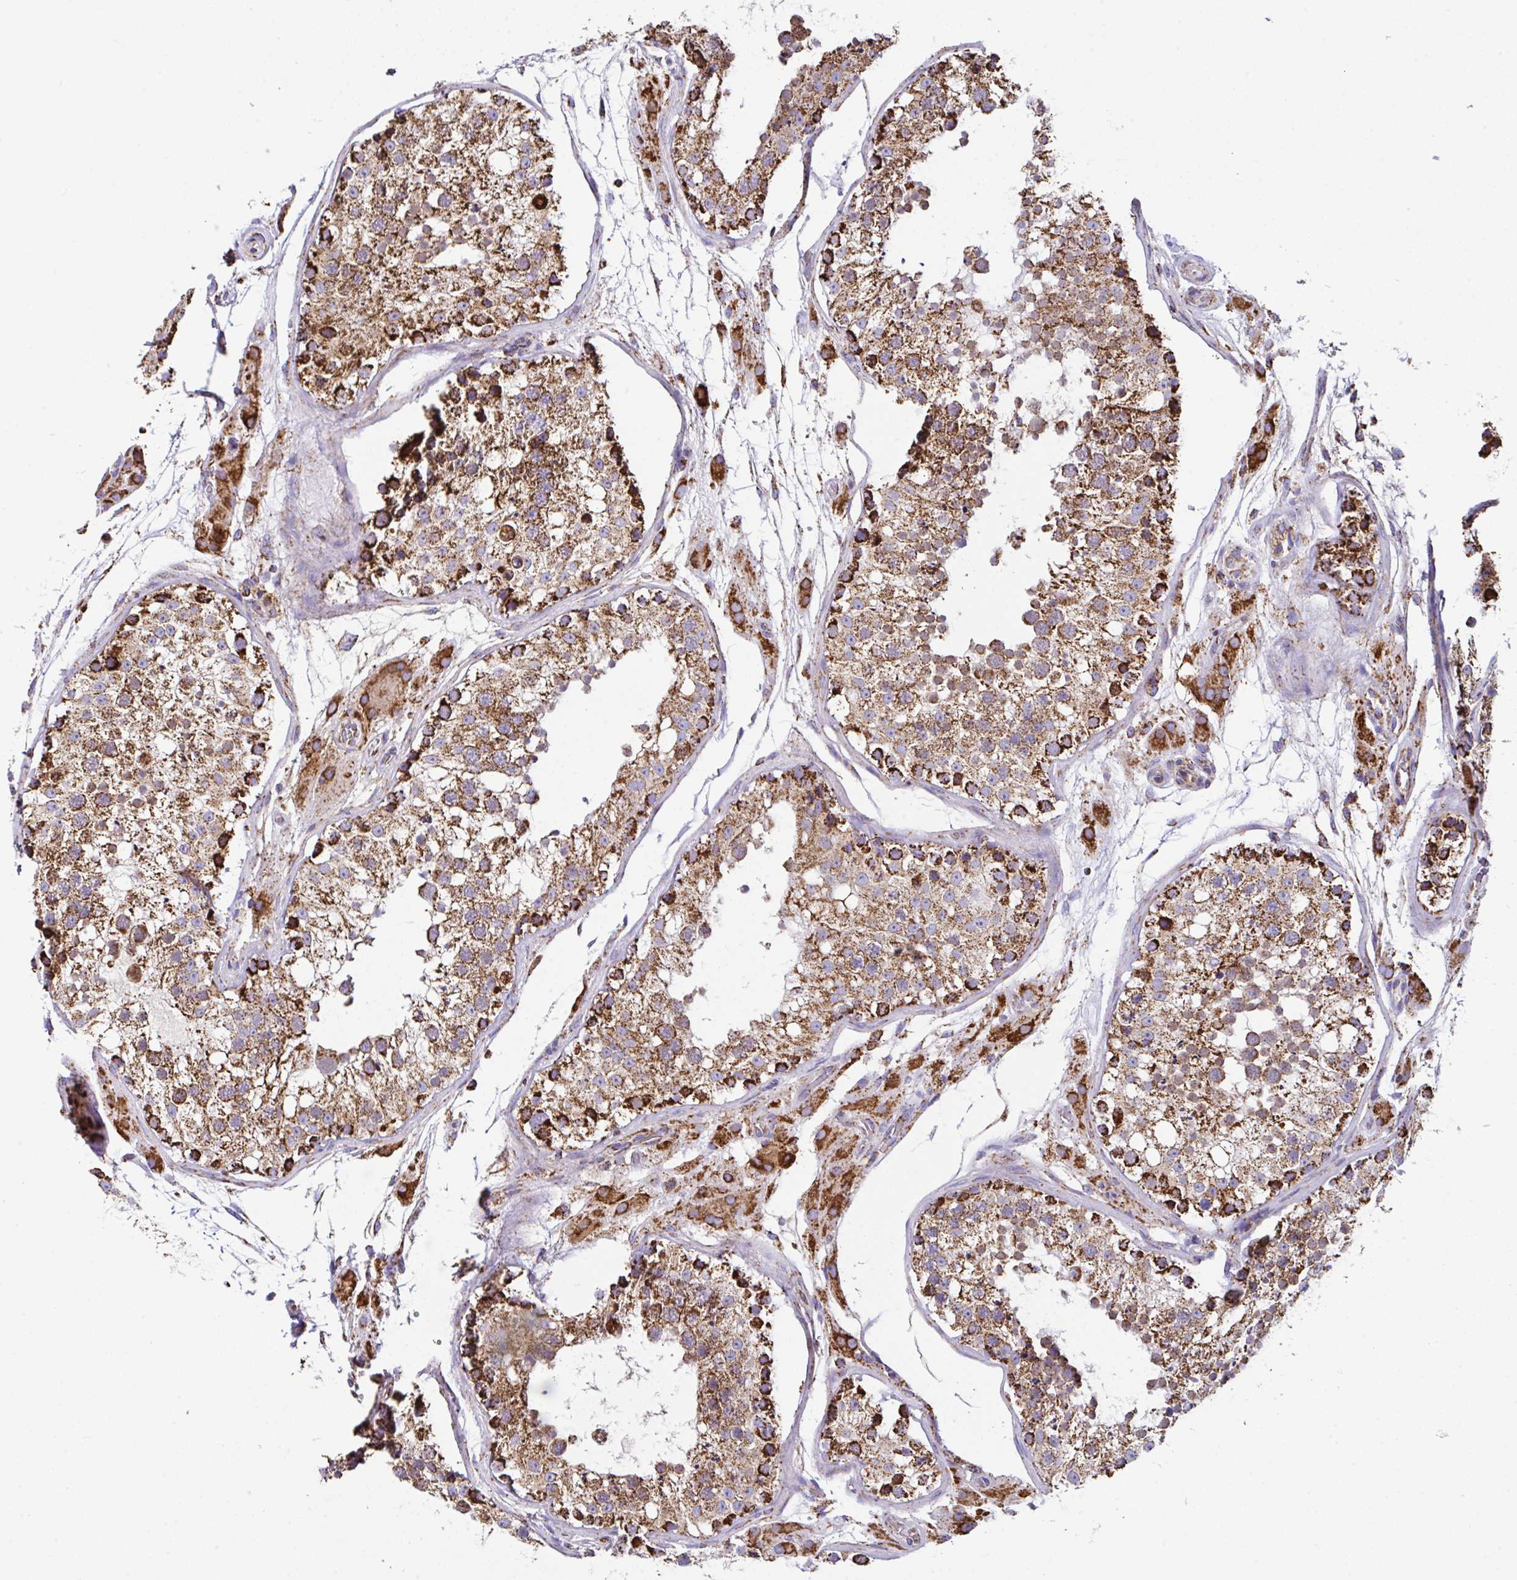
{"staining": {"intensity": "strong", "quantity": ">75%", "location": "cytoplasmic/membranous"}, "tissue": "testis", "cell_type": "Cells in seminiferous ducts", "image_type": "normal", "snomed": [{"axis": "morphology", "description": "Normal tissue, NOS"}, {"axis": "topography", "description": "Testis"}], "caption": "DAB (3,3'-diaminobenzidine) immunohistochemical staining of normal testis displays strong cytoplasmic/membranous protein staining in about >75% of cells in seminiferous ducts.", "gene": "ANKRD33B", "patient": {"sex": "male", "age": 26}}